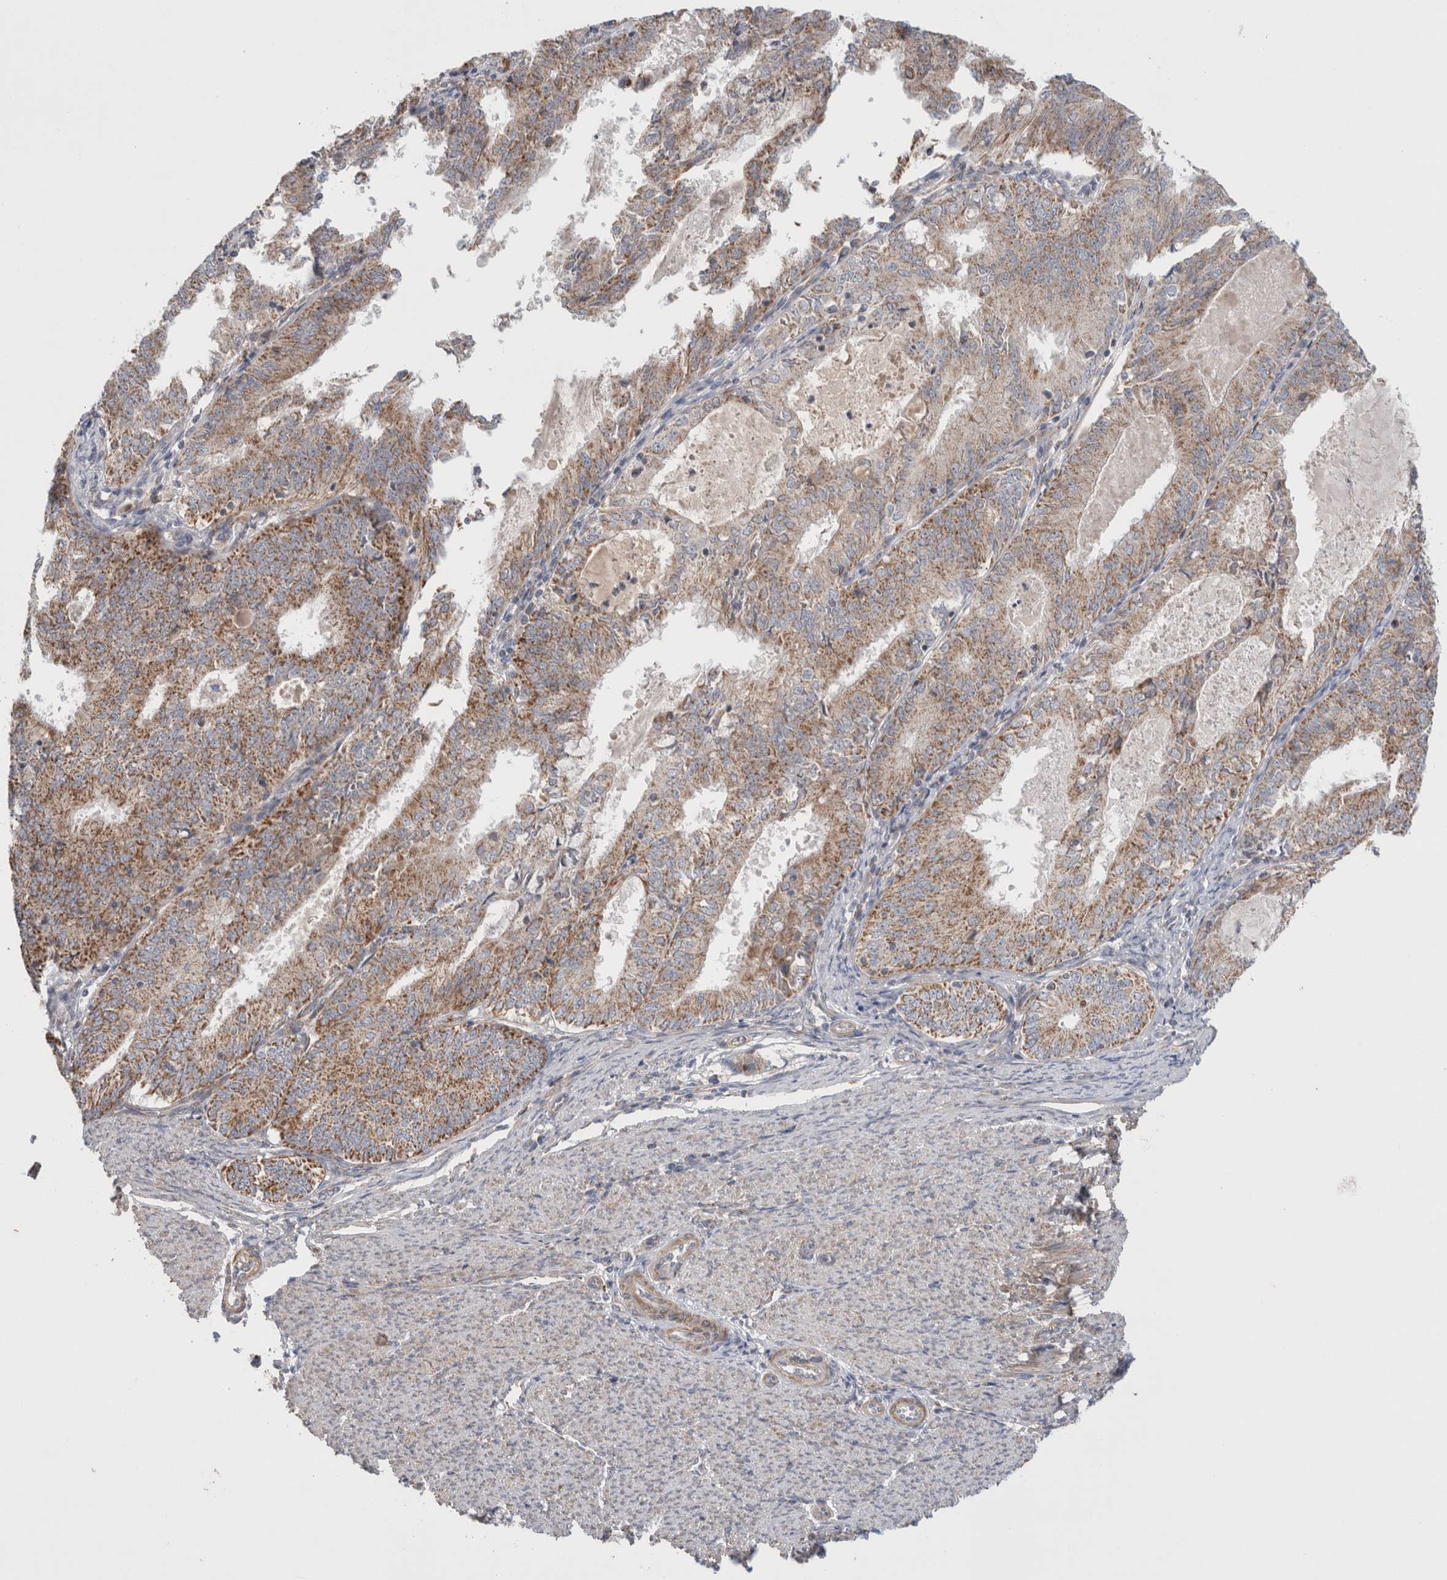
{"staining": {"intensity": "moderate", "quantity": ">75%", "location": "cytoplasmic/membranous"}, "tissue": "endometrial cancer", "cell_type": "Tumor cells", "image_type": "cancer", "snomed": [{"axis": "morphology", "description": "Adenocarcinoma, NOS"}, {"axis": "topography", "description": "Endometrium"}], "caption": "Immunohistochemistry (IHC) staining of endometrial cancer, which displays medium levels of moderate cytoplasmic/membranous positivity in about >75% of tumor cells indicating moderate cytoplasmic/membranous protein positivity. The staining was performed using DAB (brown) for protein detection and nuclei were counterstained in hematoxylin (blue).", "gene": "MRPS28", "patient": {"sex": "female", "age": 57}}